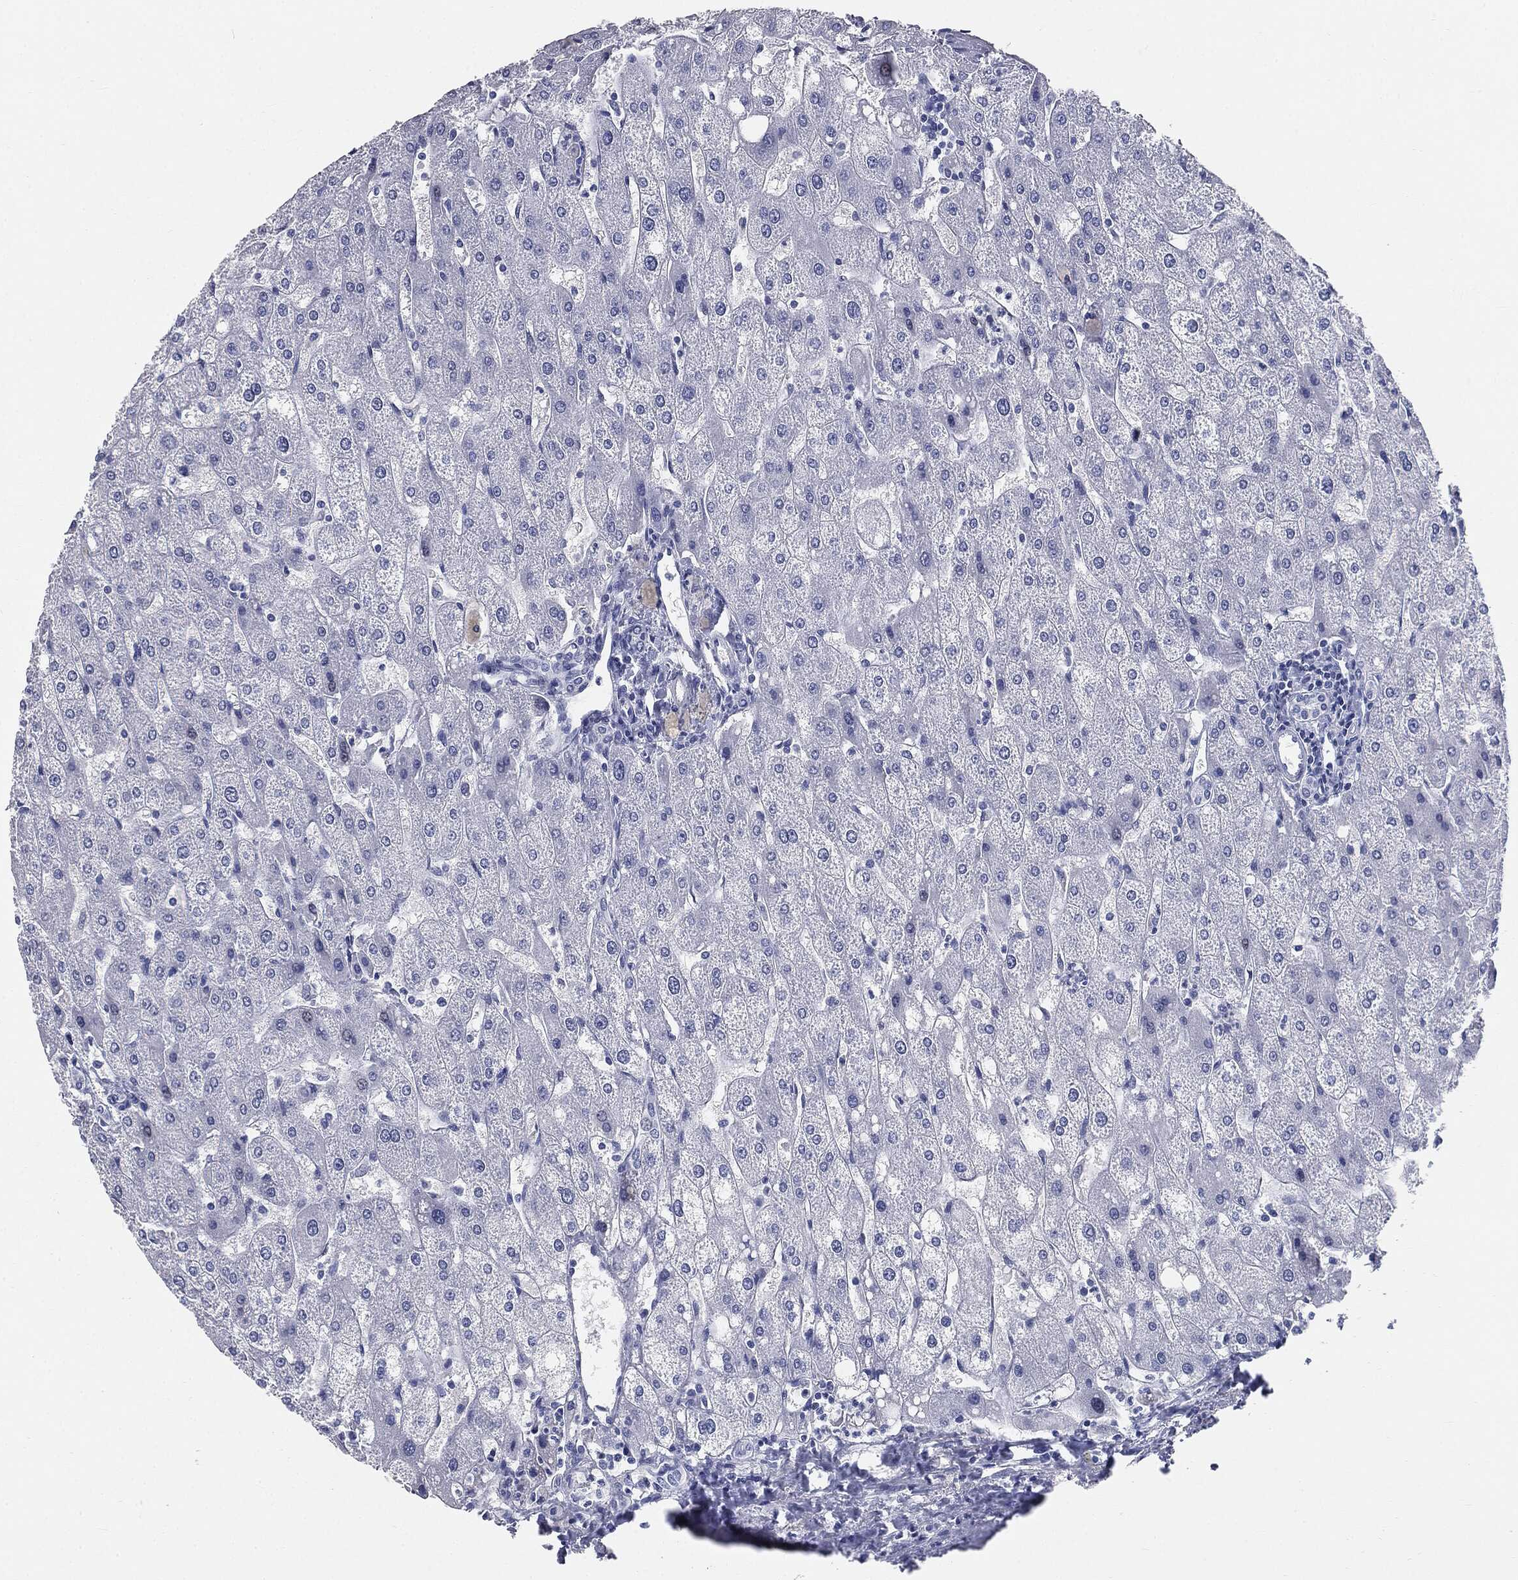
{"staining": {"intensity": "negative", "quantity": "none", "location": "none"}, "tissue": "liver", "cell_type": "Cholangiocytes", "image_type": "normal", "snomed": [{"axis": "morphology", "description": "Normal tissue, NOS"}, {"axis": "topography", "description": "Liver"}], "caption": "The image displays no significant staining in cholangiocytes of liver.", "gene": "CUZD1", "patient": {"sex": "male", "age": 67}}